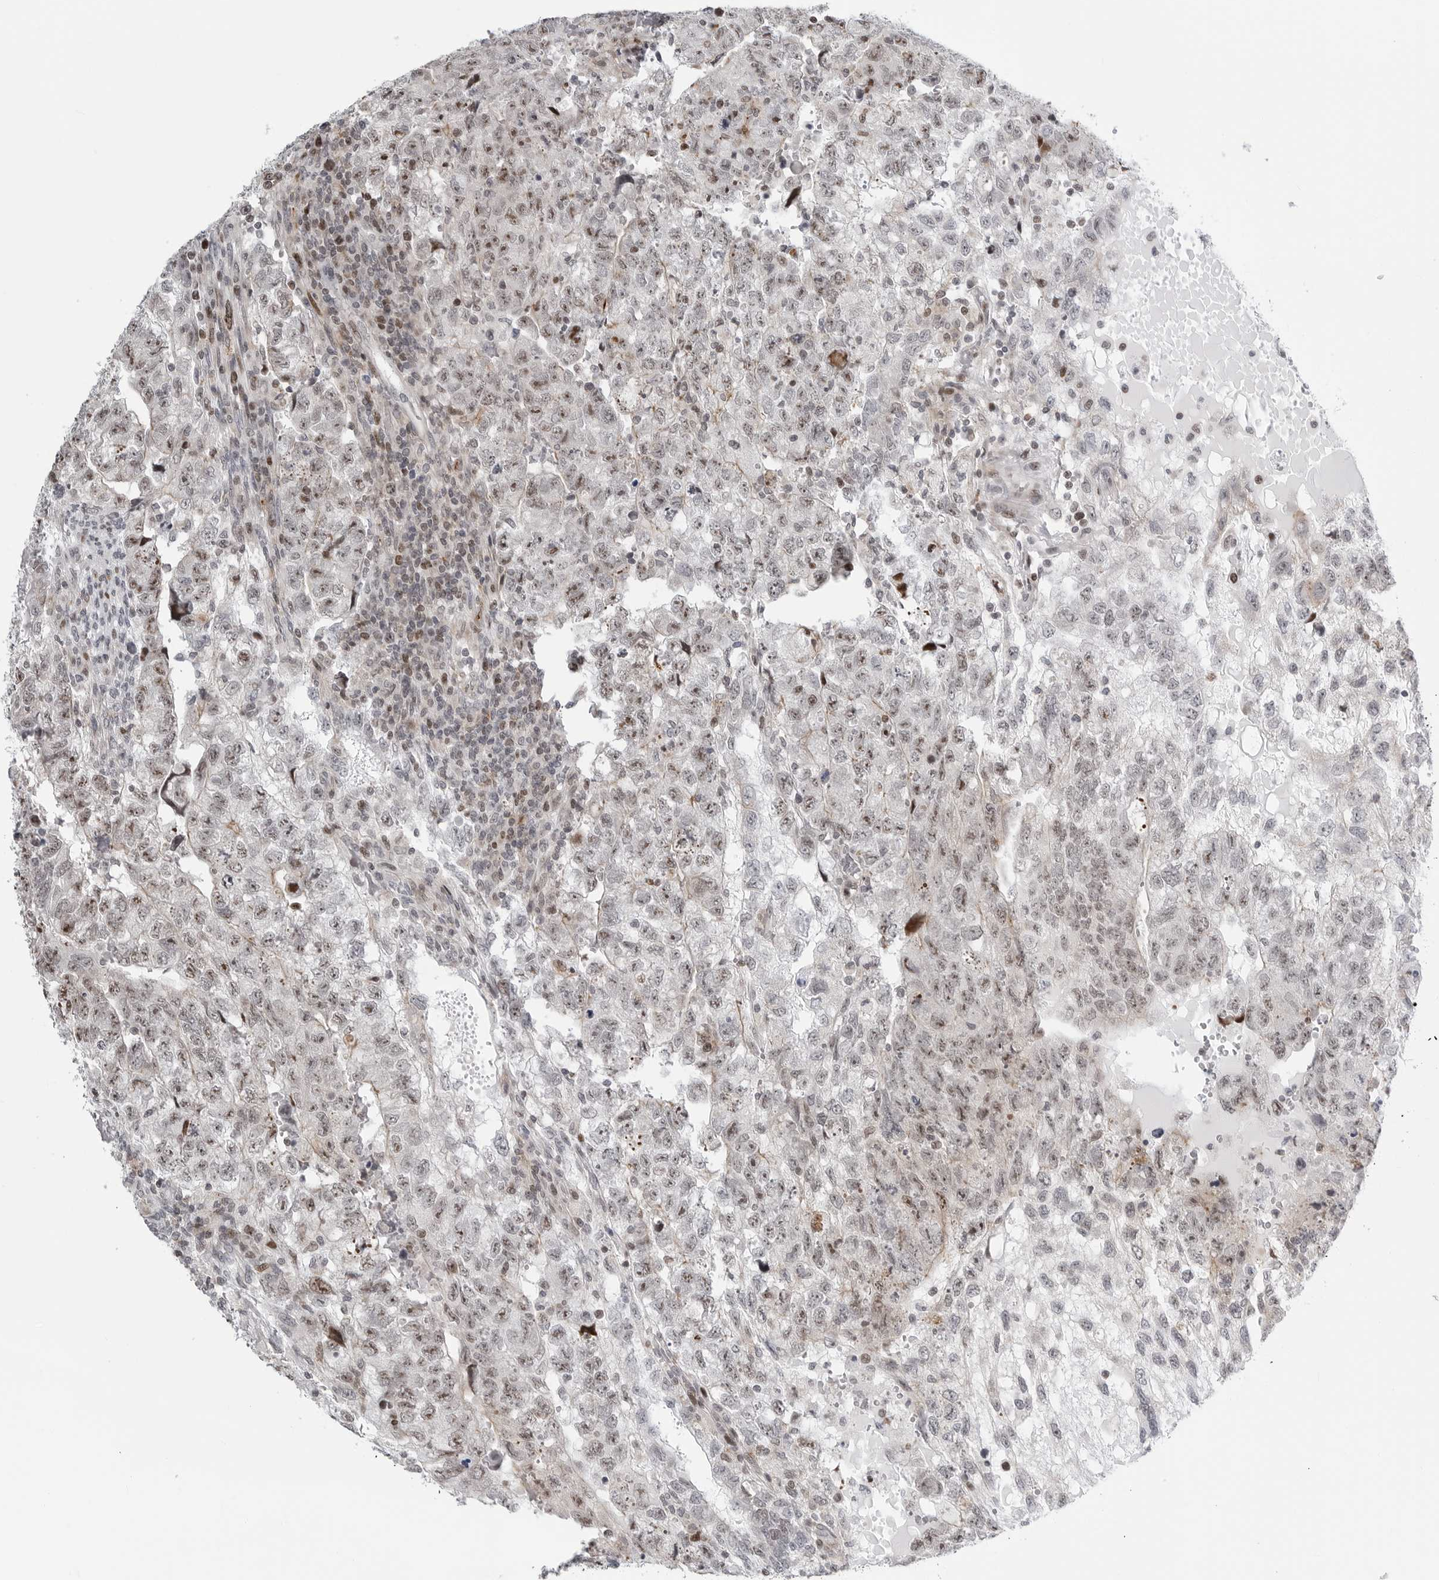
{"staining": {"intensity": "moderate", "quantity": "25%-75%", "location": "nuclear"}, "tissue": "testis cancer", "cell_type": "Tumor cells", "image_type": "cancer", "snomed": [{"axis": "morphology", "description": "Carcinoma, Embryonal, NOS"}, {"axis": "topography", "description": "Testis"}], "caption": "A photomicrograph of testis embryonal carcinoma stained for a protein reveals moderate nuclear brown staining in tumor cells.", "gene": "FAM135B", "patient": {"sex": "male", "age": 36}}